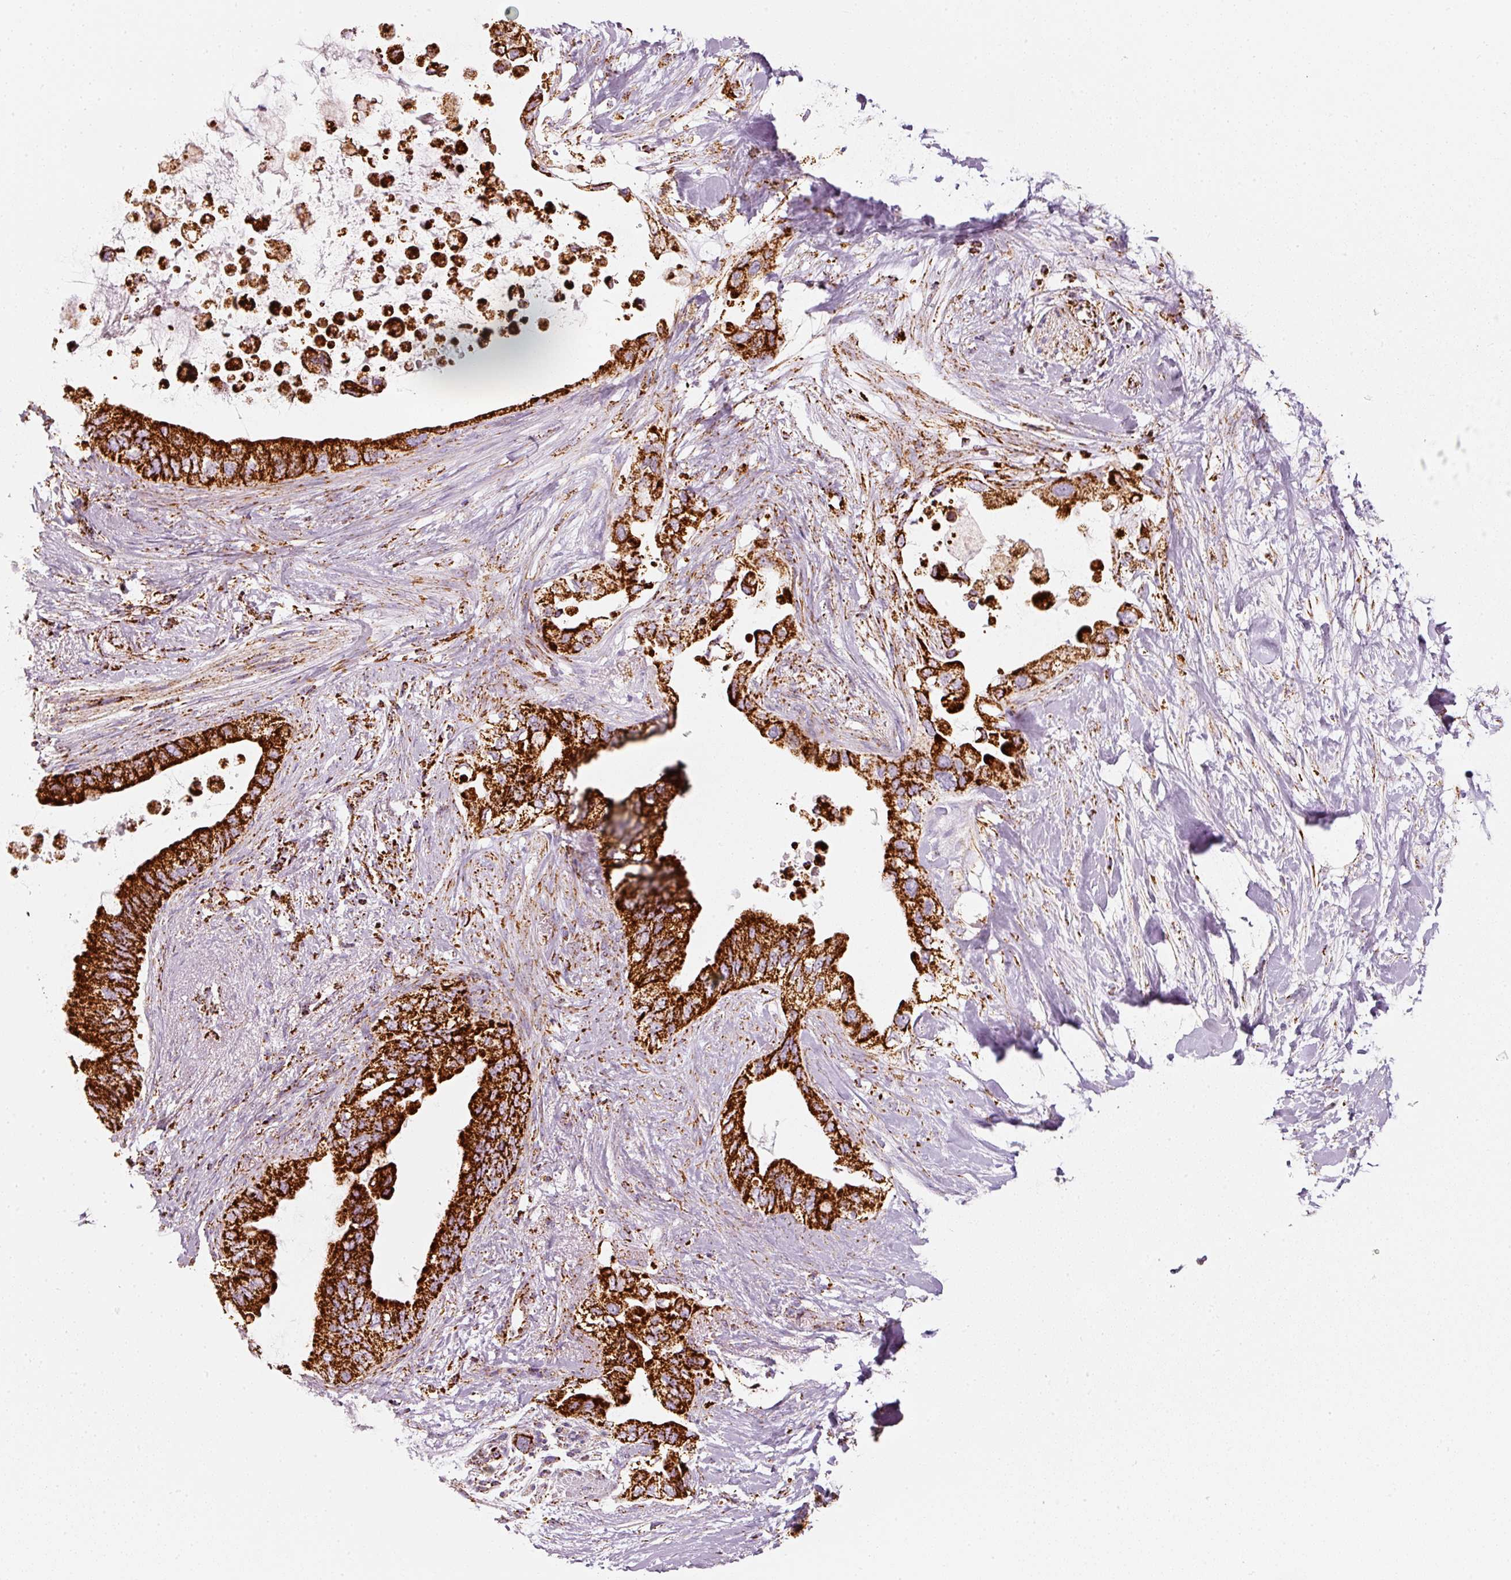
{"staining": {"intensity": "strong", "quantity": ">75%", "location": "cytoplasmic/membranous"}, "tissue": "pancreatic cancer", "cell_type": "Tumor cells", "image_type": "cancer", "snomed": [{"axis": "morphology", "description": "Adenocarcinoma, NOS"}, {"axis": "topography", "description": "Pancreas"}], "caption": "High-magnification brightfield microscopy of pancreatic cancer (adenocarcinoma) stained with DAB (brown) and counterstained with hematoxylin (blue). tumor cells exhibit strong cytoplasmic/membranous positivity is appreciated in about>75% of cells.", "gene": "MT-CO2", "patient": {"sex": "female", "age": 56}}